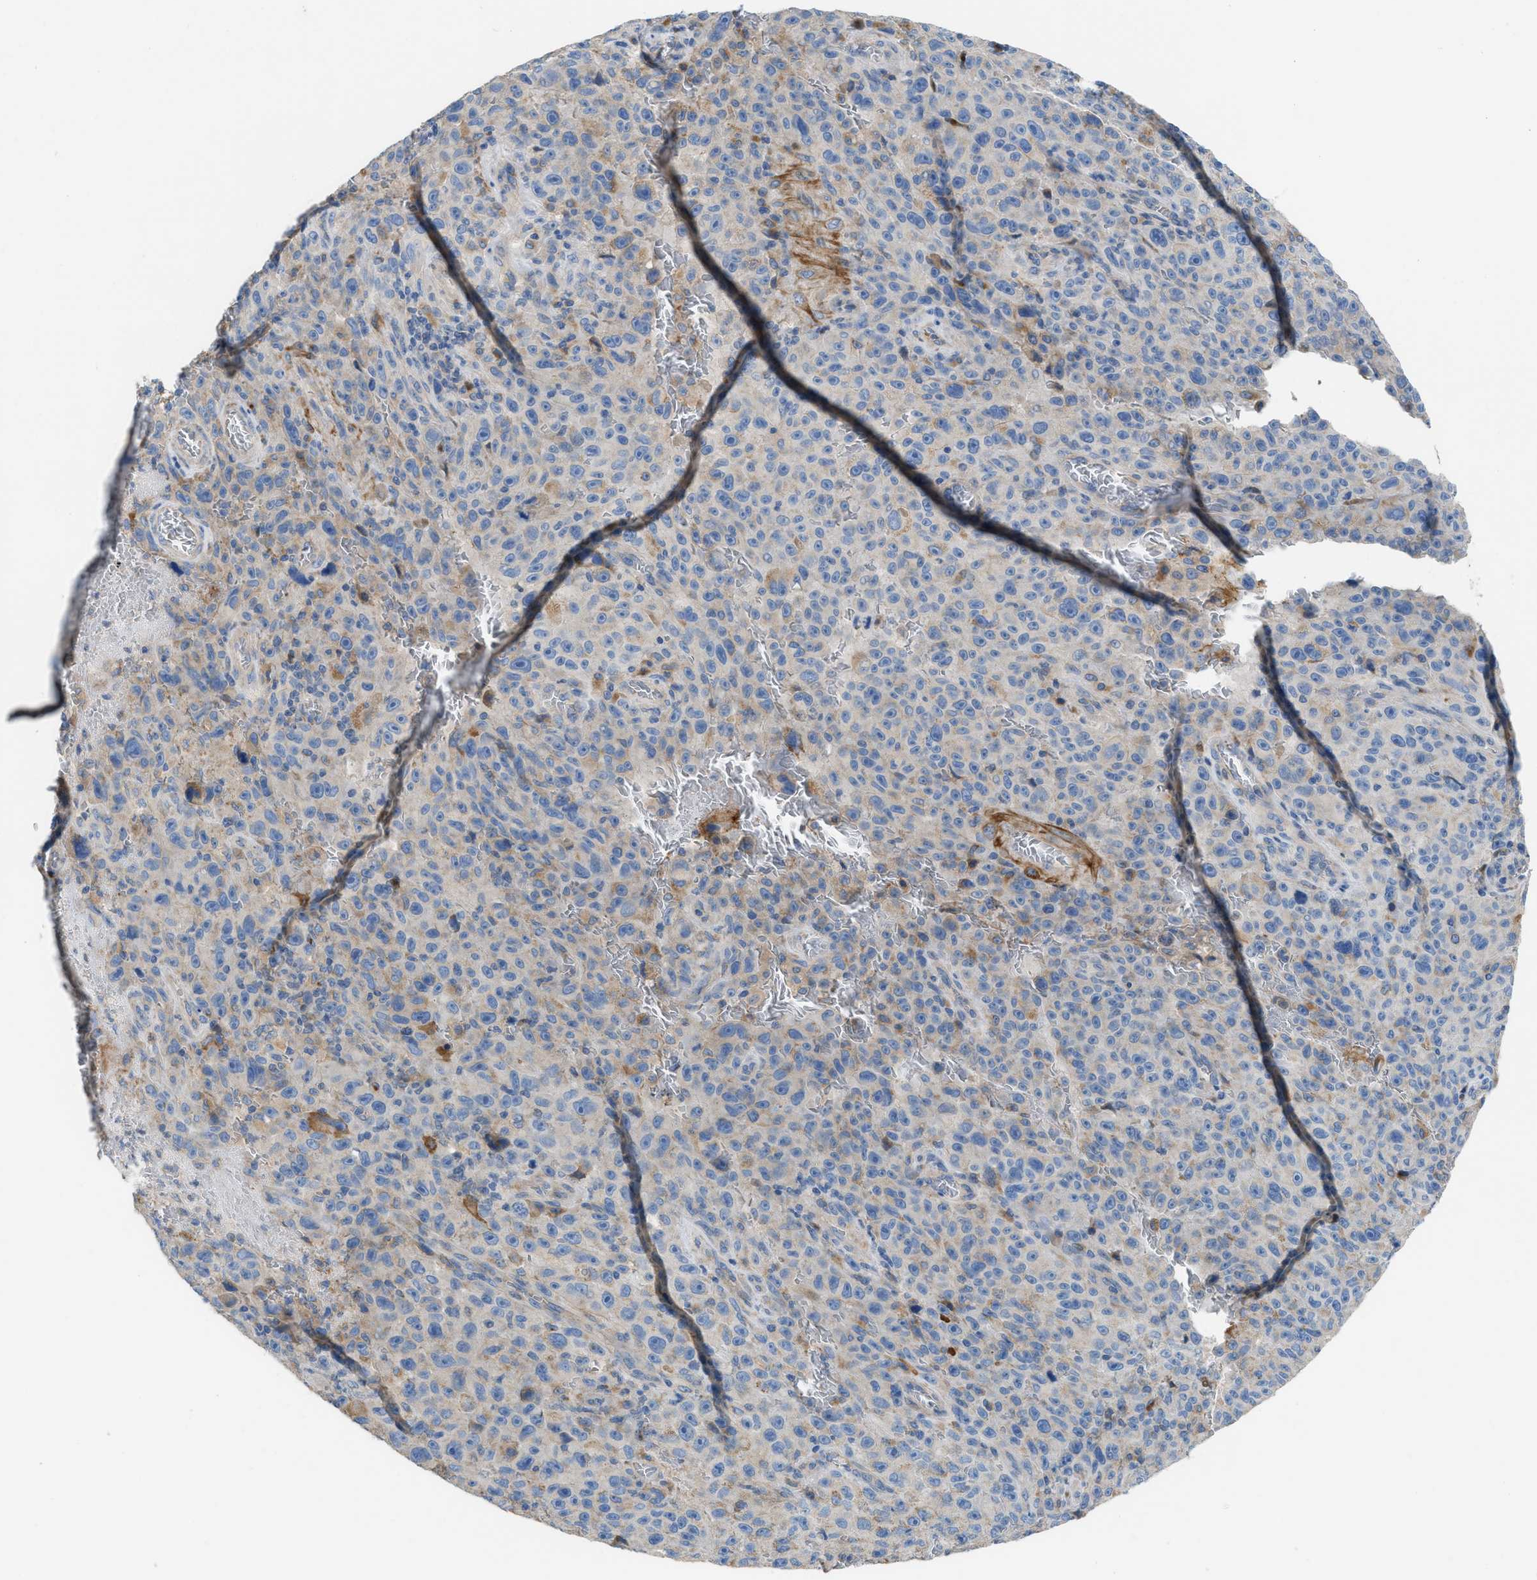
{"staining": {"intensity": "weak", "quantity": "<25%", "location": "cytoplasmic/membranous"}, "tissue": "melanoma", "cell_type": "Tumor cells", "image_type": "cancer", "snomed": [{"axis": "morphology", "description": "Malignant melanoma, NOS"}, {"axis": "topography", "description": "Skin"}], "caption": "There is no significant staining in tumor cells of melanoma. (DAB (3,3'-diaminobenzidine) immunohistochemistry visualized using brightfield microscopy, high magnification).", "gene": "AOAH", "patient": {"sex": "female", "age": 82}}